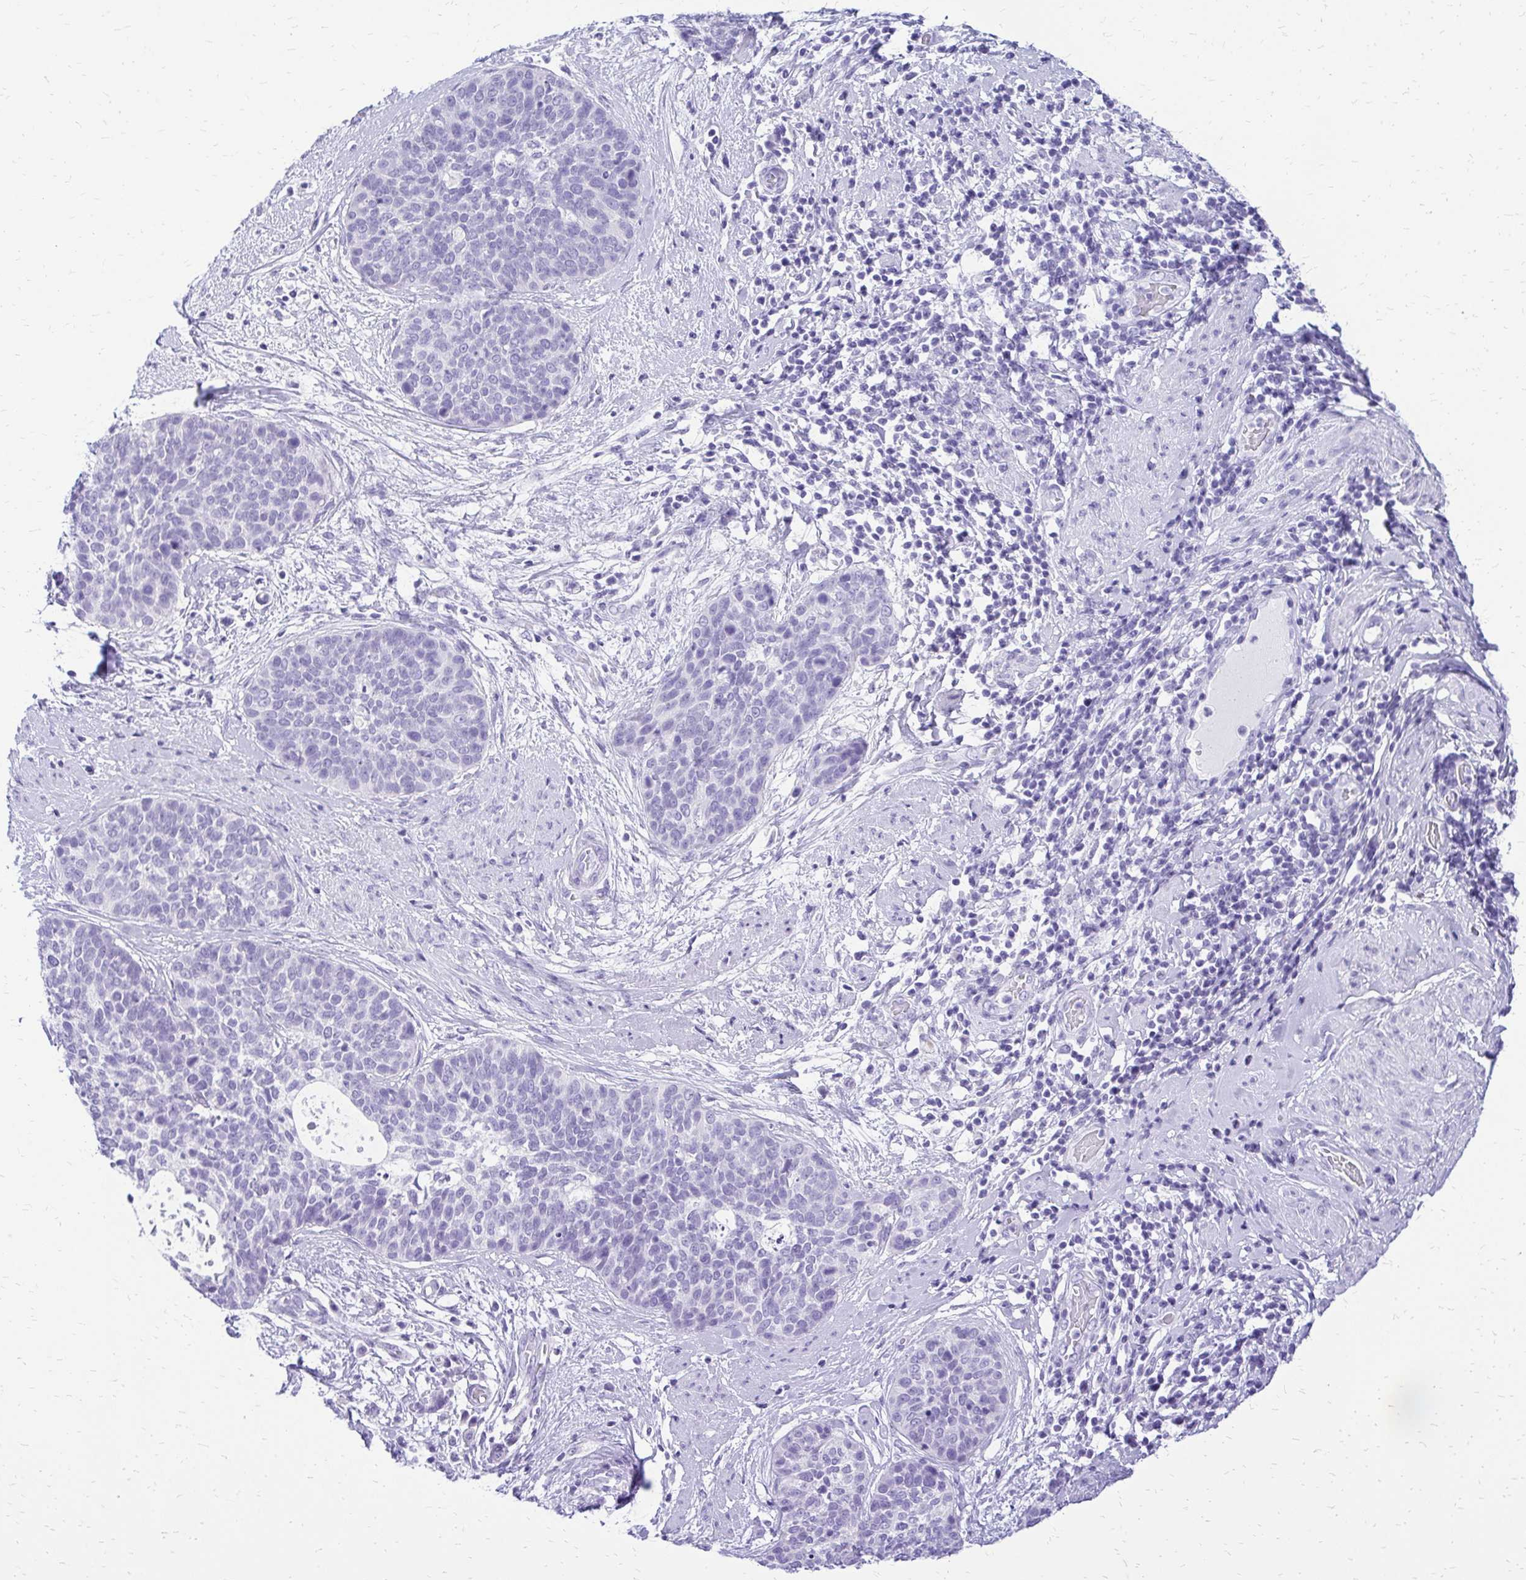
{"staining": {"intensity": "negative", "quantity": "none", "location": "none"}, "tissue": "cervical cancer", "cell_type": "Tumor cells", "image_type": "cancer", "snomed": [{"axis": "morphology", "description": "Squamous cell carcinoma, NOS"}, {"axis": "topography", "description": "Cervix"}], "caption": "The image displays no significant expression in tumor cells of squamous cell carcinoma (cervical).", "gene": "SLC32A1", "patient": {"sex": "female", "age": 69}}